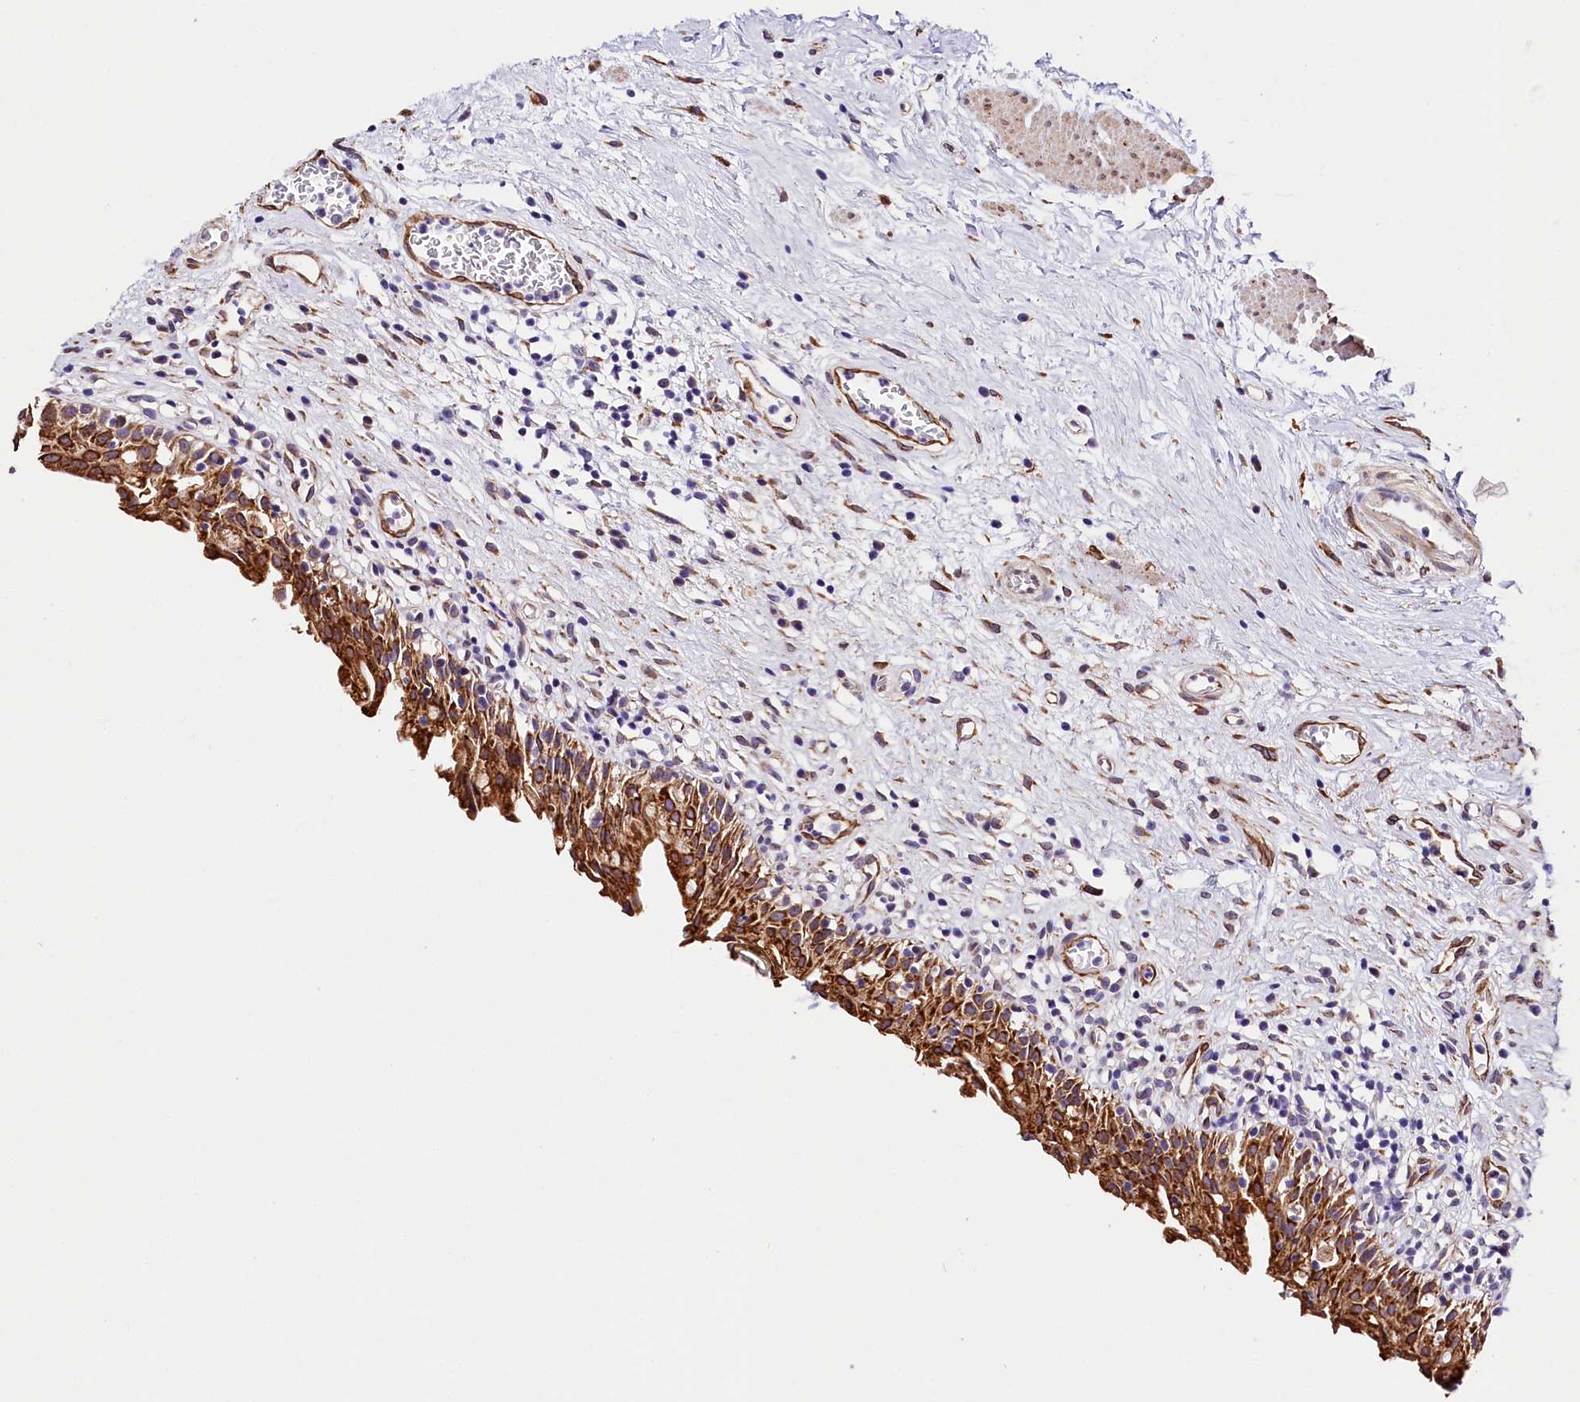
{"staining": {"intensity": "strong", "quantity": ">75%", "location": "cytoplasmic/membranous"}, "tissue": "urinary bladder", "cell_type": "Urothelial cells", "image_type": "normal", "snomed": [{"axis": "morphology", "description": "Normal tissue, NOS"}, {"axis": "morphology", "description": "Inflammation, NOS"}, {"axis": "topography", "description": "Urinary bladder"}], "caption": "Approximately >75% of urothelial cells in normal urinary bladder show strong cytoplasmic/membranous protein staining as visualized by brown immunohistochemical staining.", "gene": "ITGA1", "patient": {"sex": "male", "age": 63}}